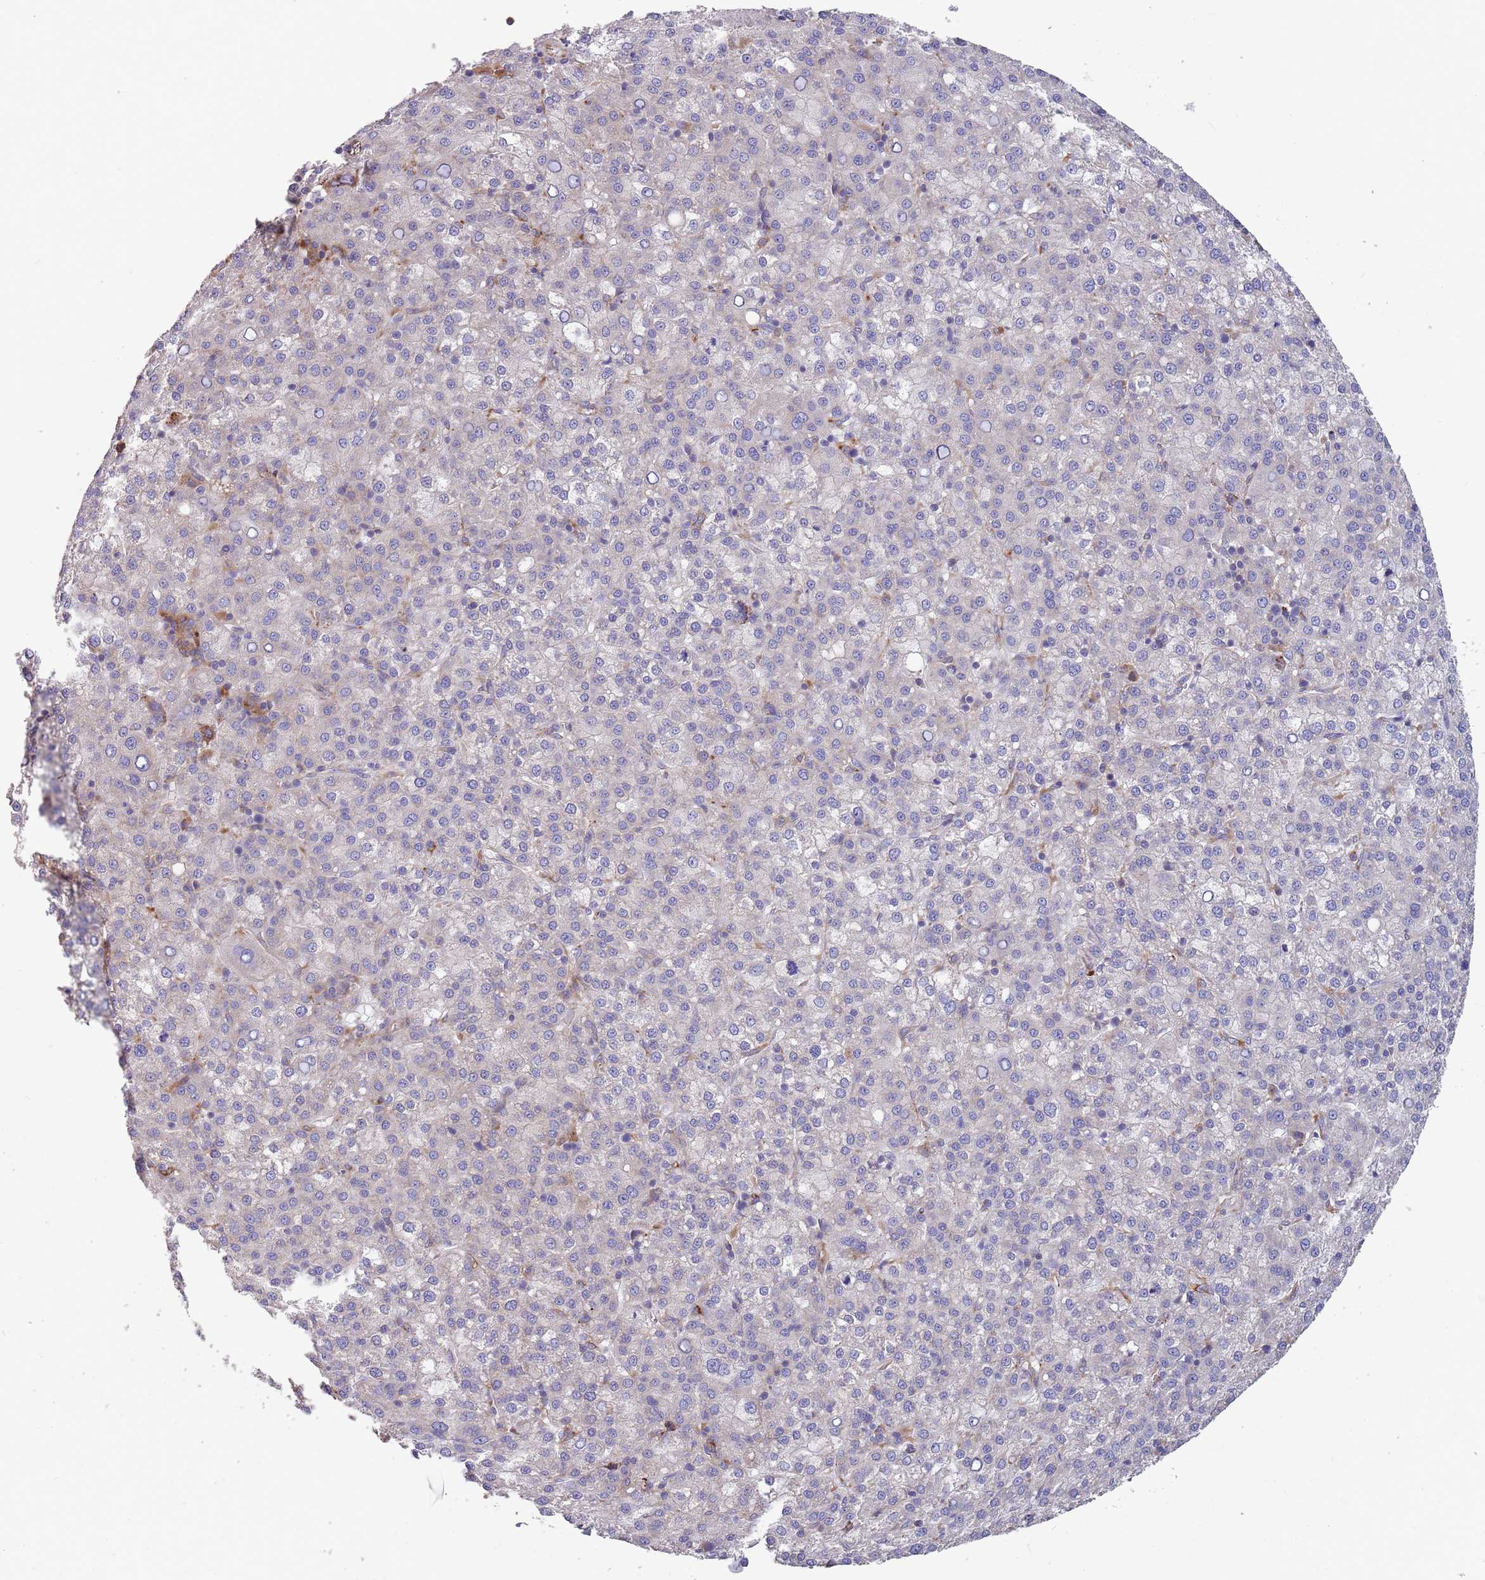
{"staining": {"intensity": "negative", "quantity": "none", "location": "none"}, "tissue": "liver cancer", "cell_type": "Tumor cells", "image_type": "cancer", "snomed": [{"axis": "morphology", "description": "Carcinoma, Hepatocellular, NOS"}, {"axis": "topography", "description": "Liver"}], "caption": "The photomicrograph shows no significant expression in tumor cells of hepatocellular carcinoma (liver).", "gene": "ARMCX6", "patient": {"sex": "female", "age": 58}}